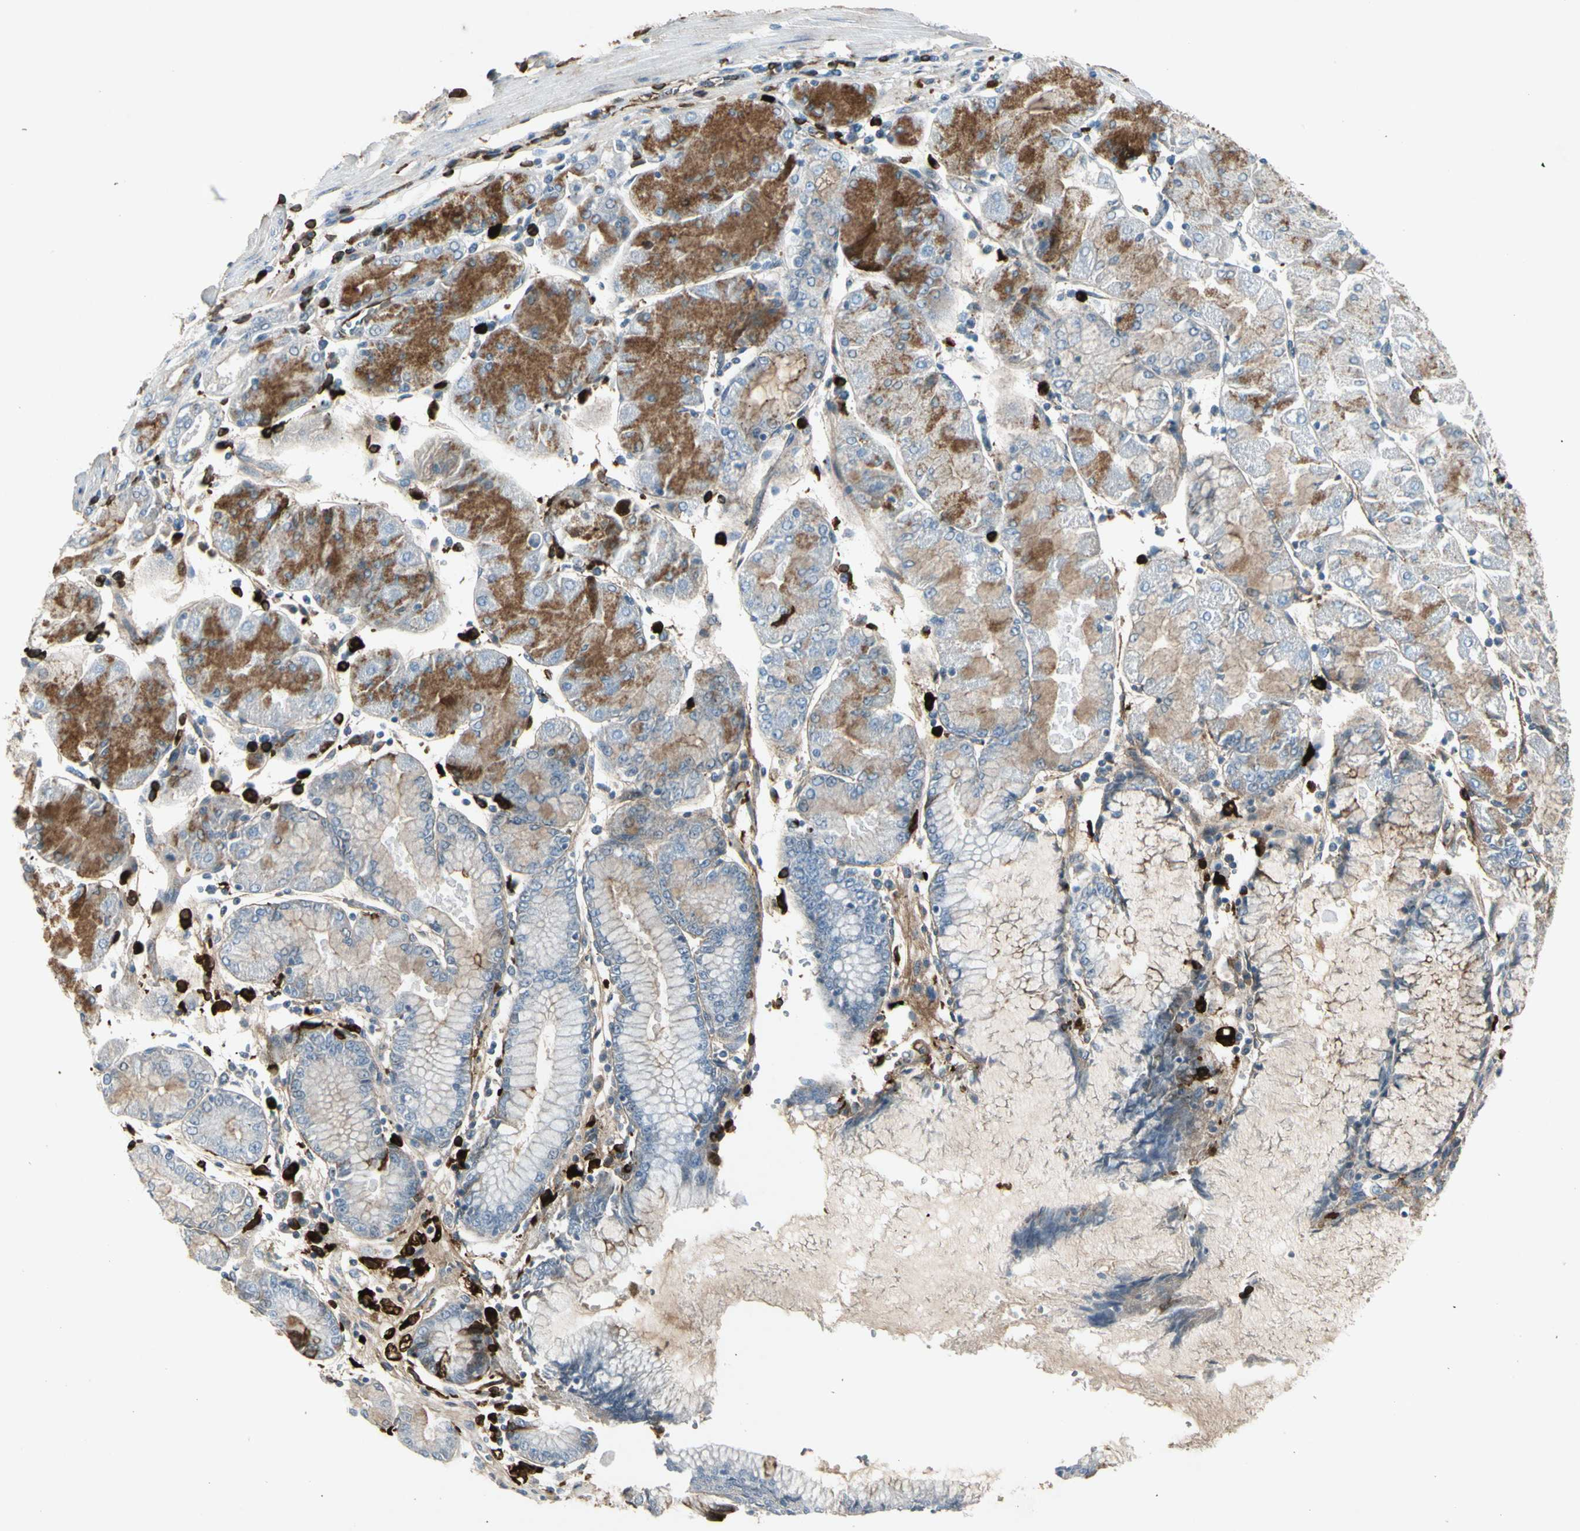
{"staining": {"intensity": "moderate", "quantity": "25%-75%", "location": "cytoplasmic/membranous"}, "tissue": "stomach cancer", "cell_type": "Tumor cells", "image_type": "cancer", "snomed": [{"axis": "morphology", "description": "Normal tissue, NOS"}, {"axis": "morphology", "description": "Adenocarcinoma, NOS"}, {"axis": "topography", "description": "Stomach, upper"}, {"axis": "topography", "description": "Stomach"}], "caption": "Immunohistochemistry histopathology image of human stomach adenocarcinoma stained for a protein (brown), which demonstrates medium levels of moderate cytoplasmic/membranous positivity in approximately 25%-75% of tumor cells.", "gene": "IGHM", "patient": {"sex": "male", "age": 59}}